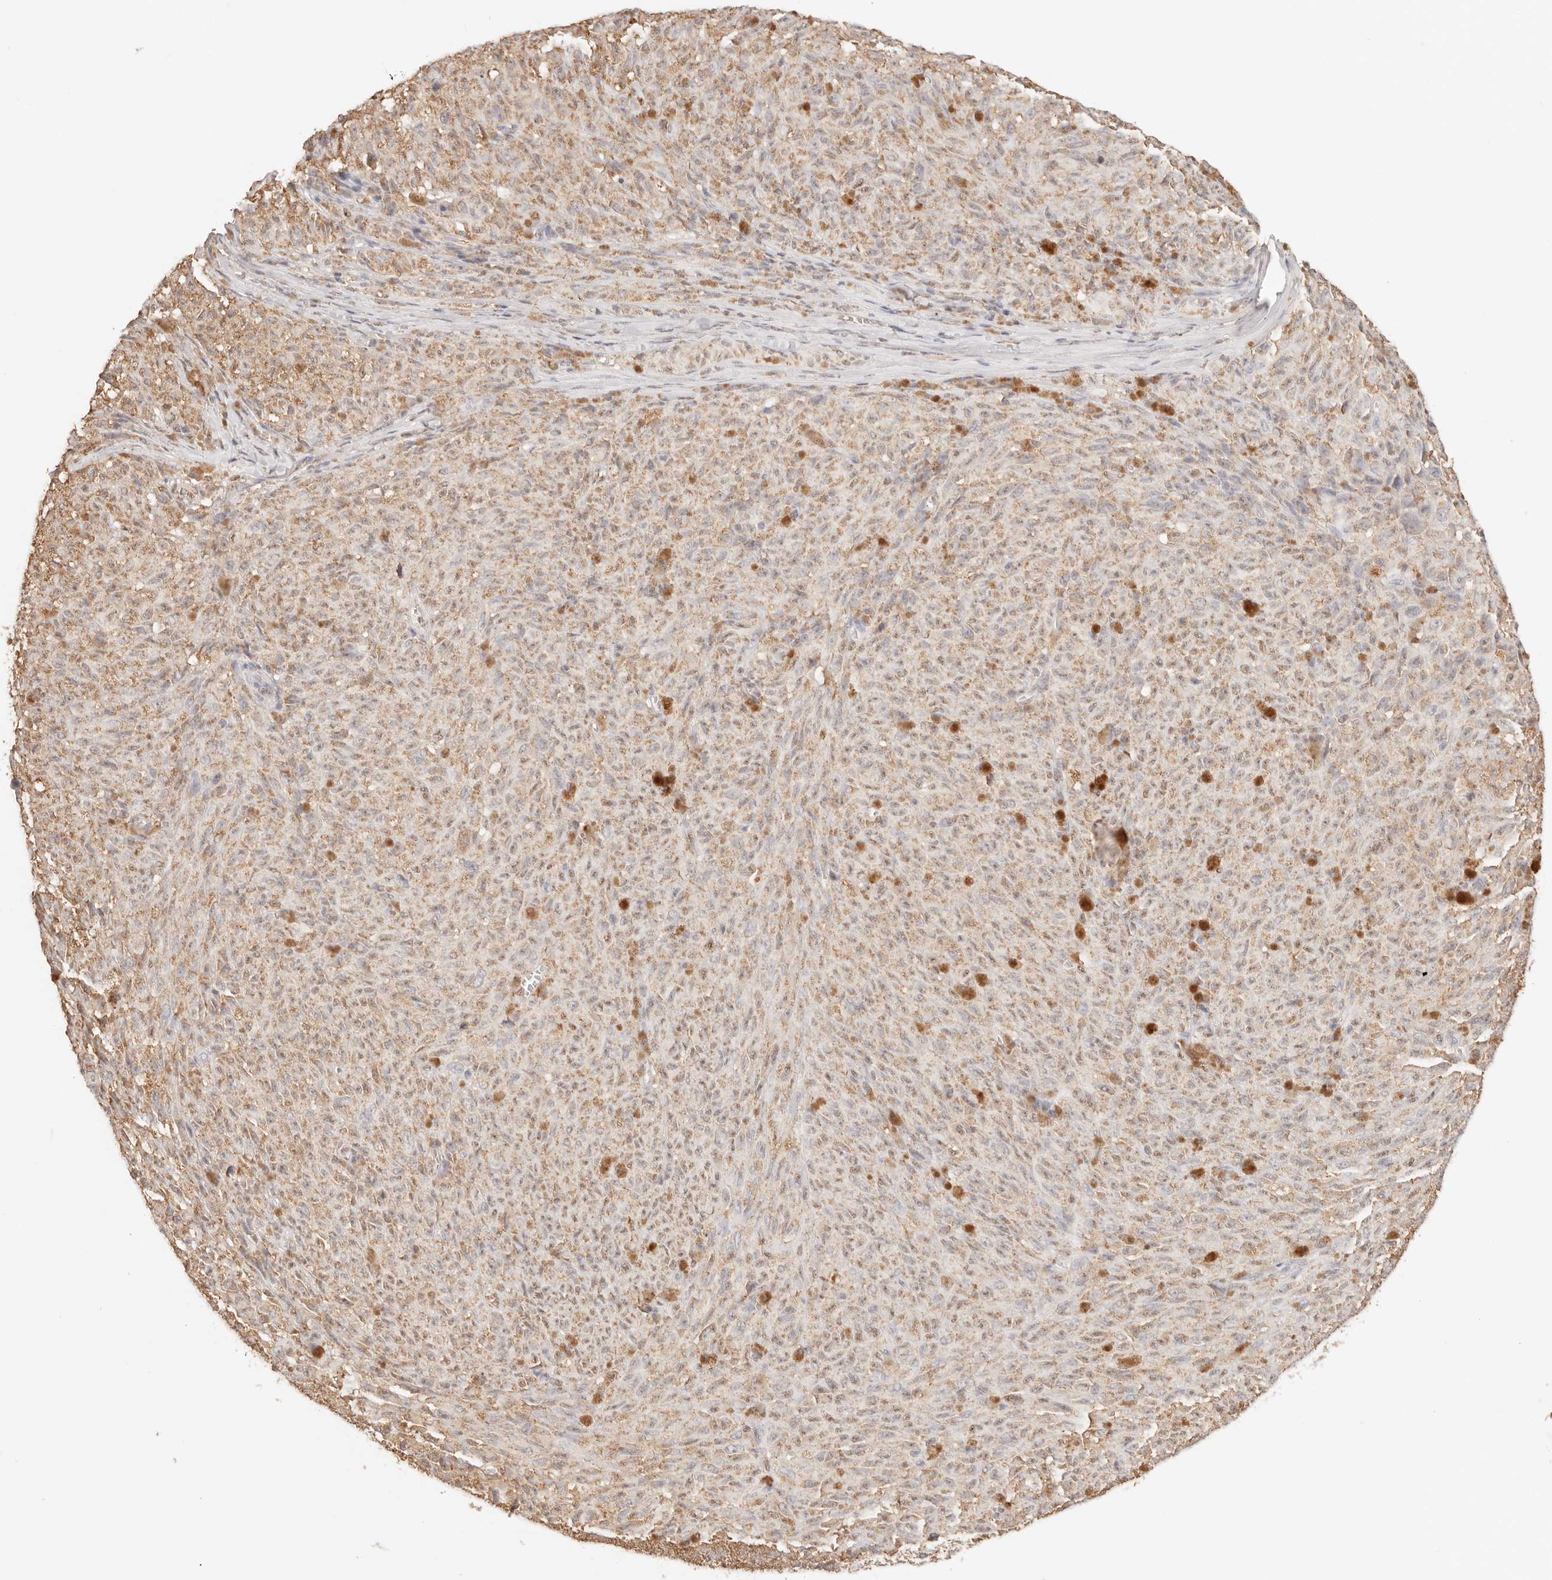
{"staining": {"intensity": "moderate", "quantity": "25%-75%", "location": "nuclear"}, "tissue": "melanoma", "cell_type": "Tumor cells", "image_type": "cancer", "snomed": [{"axis": "morphology", "description": "Malignant melanoma, NOS"}, {"axis": "topography", "description": "Skin"}], "caption": "The photomicrograph displays a brown stain indicating the presence of a protein in the nuclear of tumor cells in malignant melanoma. The staining was performed using DAB, with brown indicating positive protein expression. Nuclei are stained blue with hematoxylin.", "gene": "IL1R2", "patient": {"sex": "female", "age": 82}}